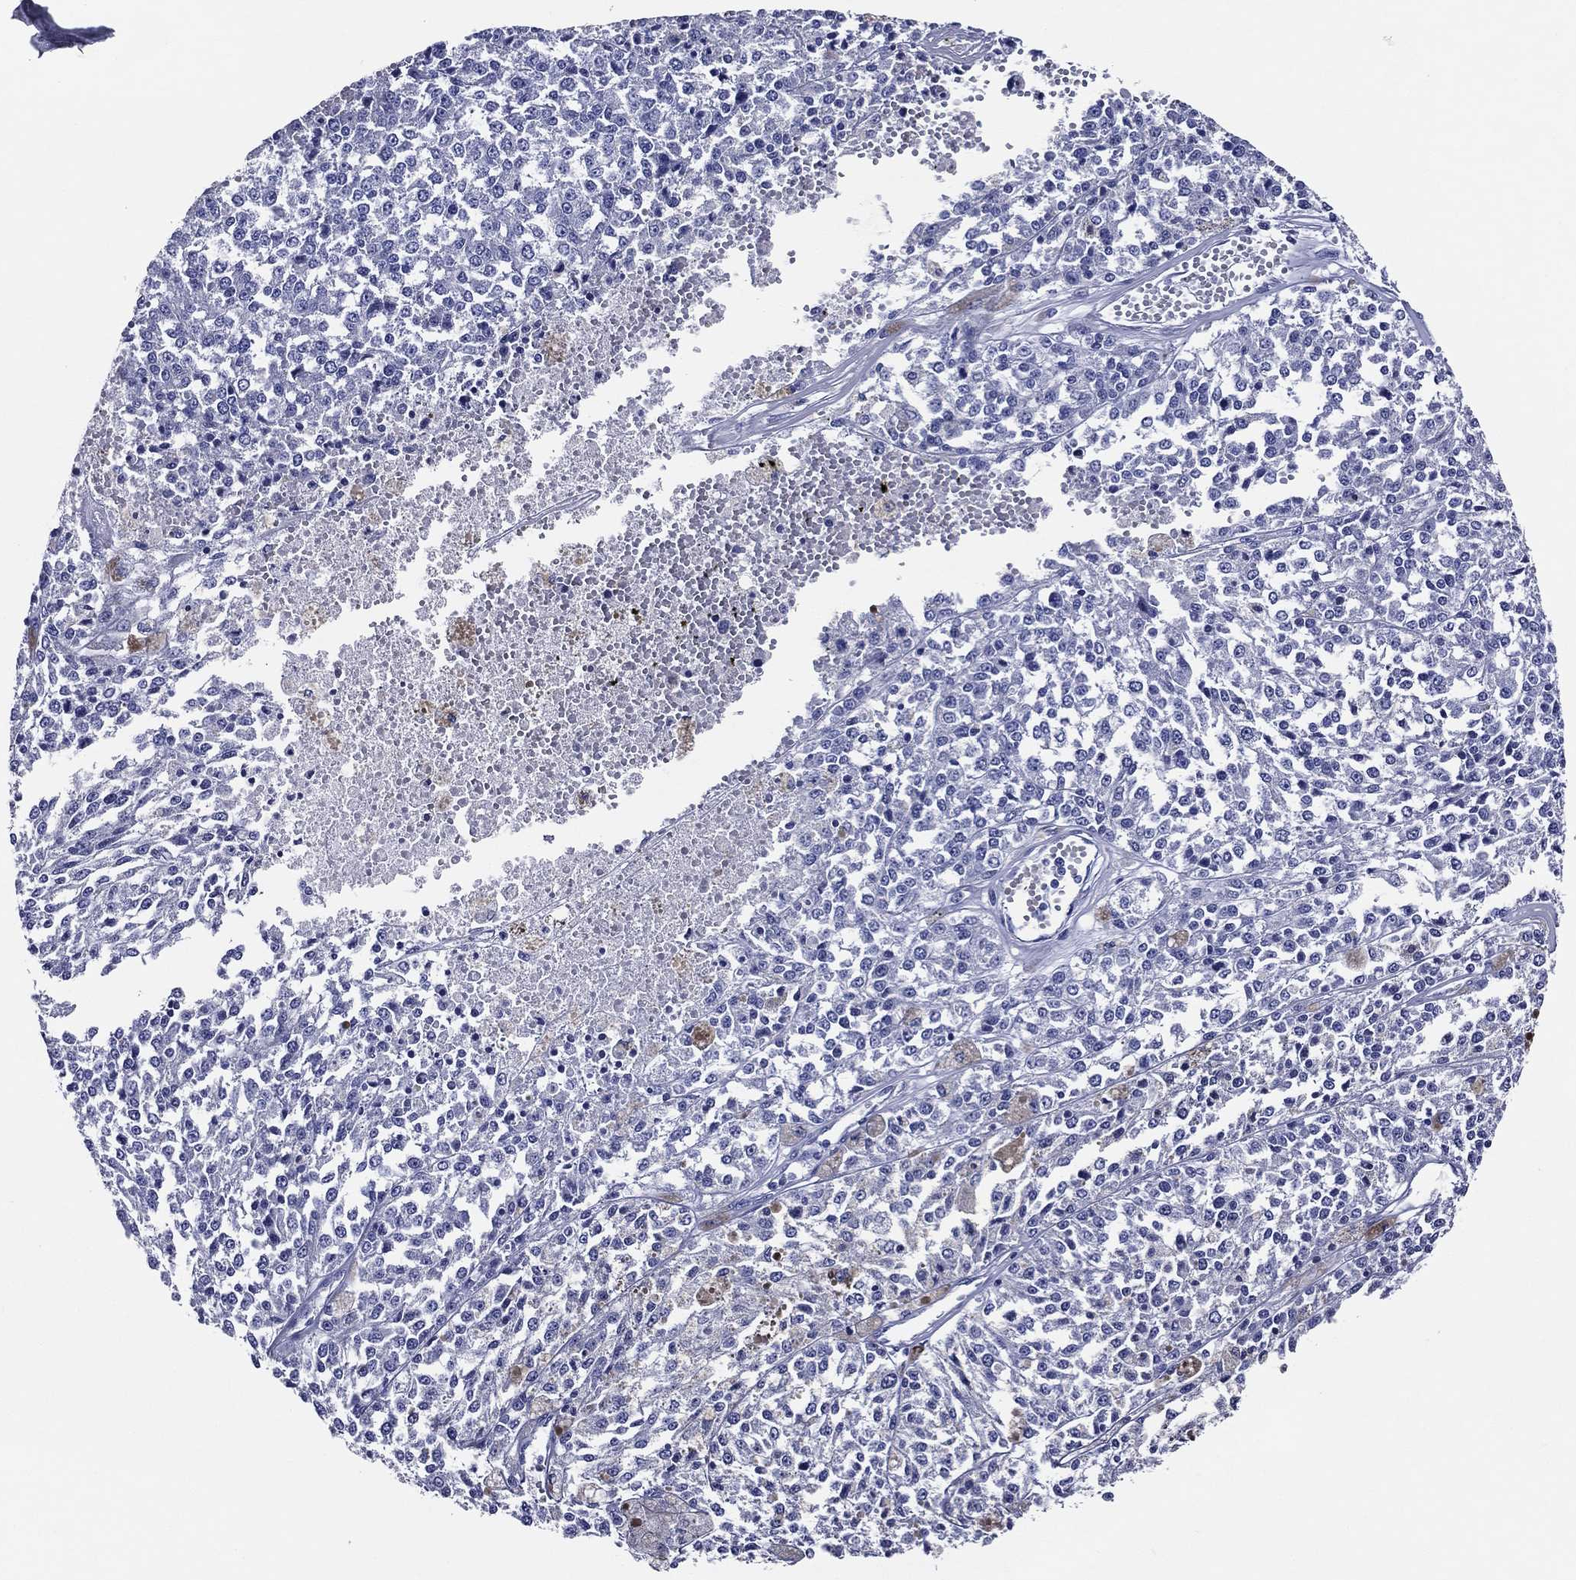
{"staining": {"intensity": "negative", "quantity": "none", "location": "none"}, "tissue": "melanoma", "cell_type": "Tumor cells", "image_type": "cancer", "snomed": [{"axis": "morphology", "description": "Malignant melanoma, Metastatic site"}, {"axis": "topography", "description": "Lymph node"}], "caption": "Immunohistochemical staining of human melanoma exhibits no significant expression in tumor cells.", "gene": "ACE2", "patient": {"sex": "female", "age": 64}}